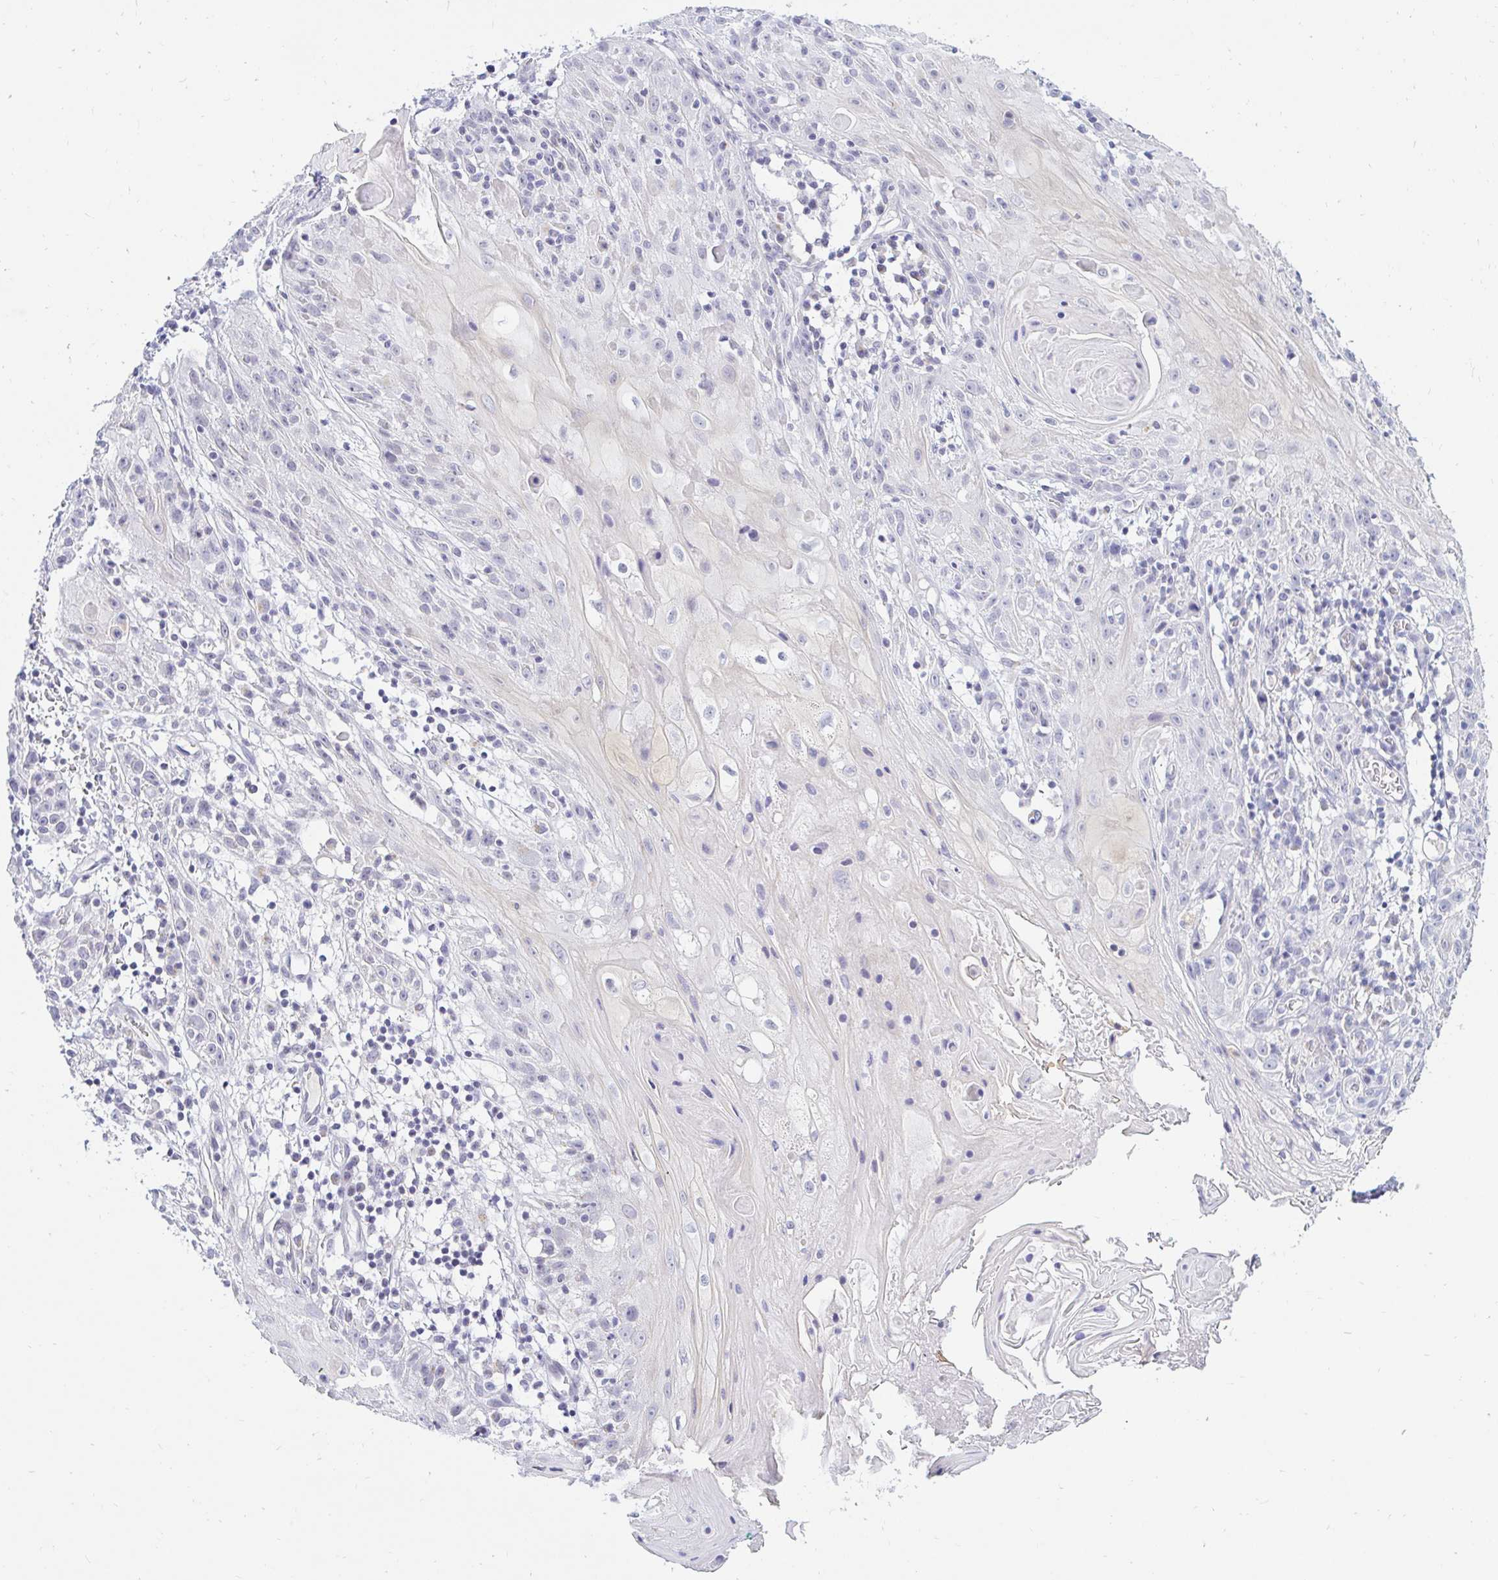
{"staining": {"intensity": "negative", "quantity": "none", "location": "none"}, "tissue": "skin cancer", "cell_type": "Tumor cells", "image_type": "cancer", "snomed": [{"axis": "morphology", "description": "Squamous cell carcinoma, NOS"}, {"axis": "topography", "description": "Skin"}, {"axis": "topography", "description": "Vulva"}], "caption": "Image shows no significant protein expression in tumor cells of skin squamous cell carcinoma.", "gene": "OR51D1", "patient": {"sex": "female", "age": 76}}